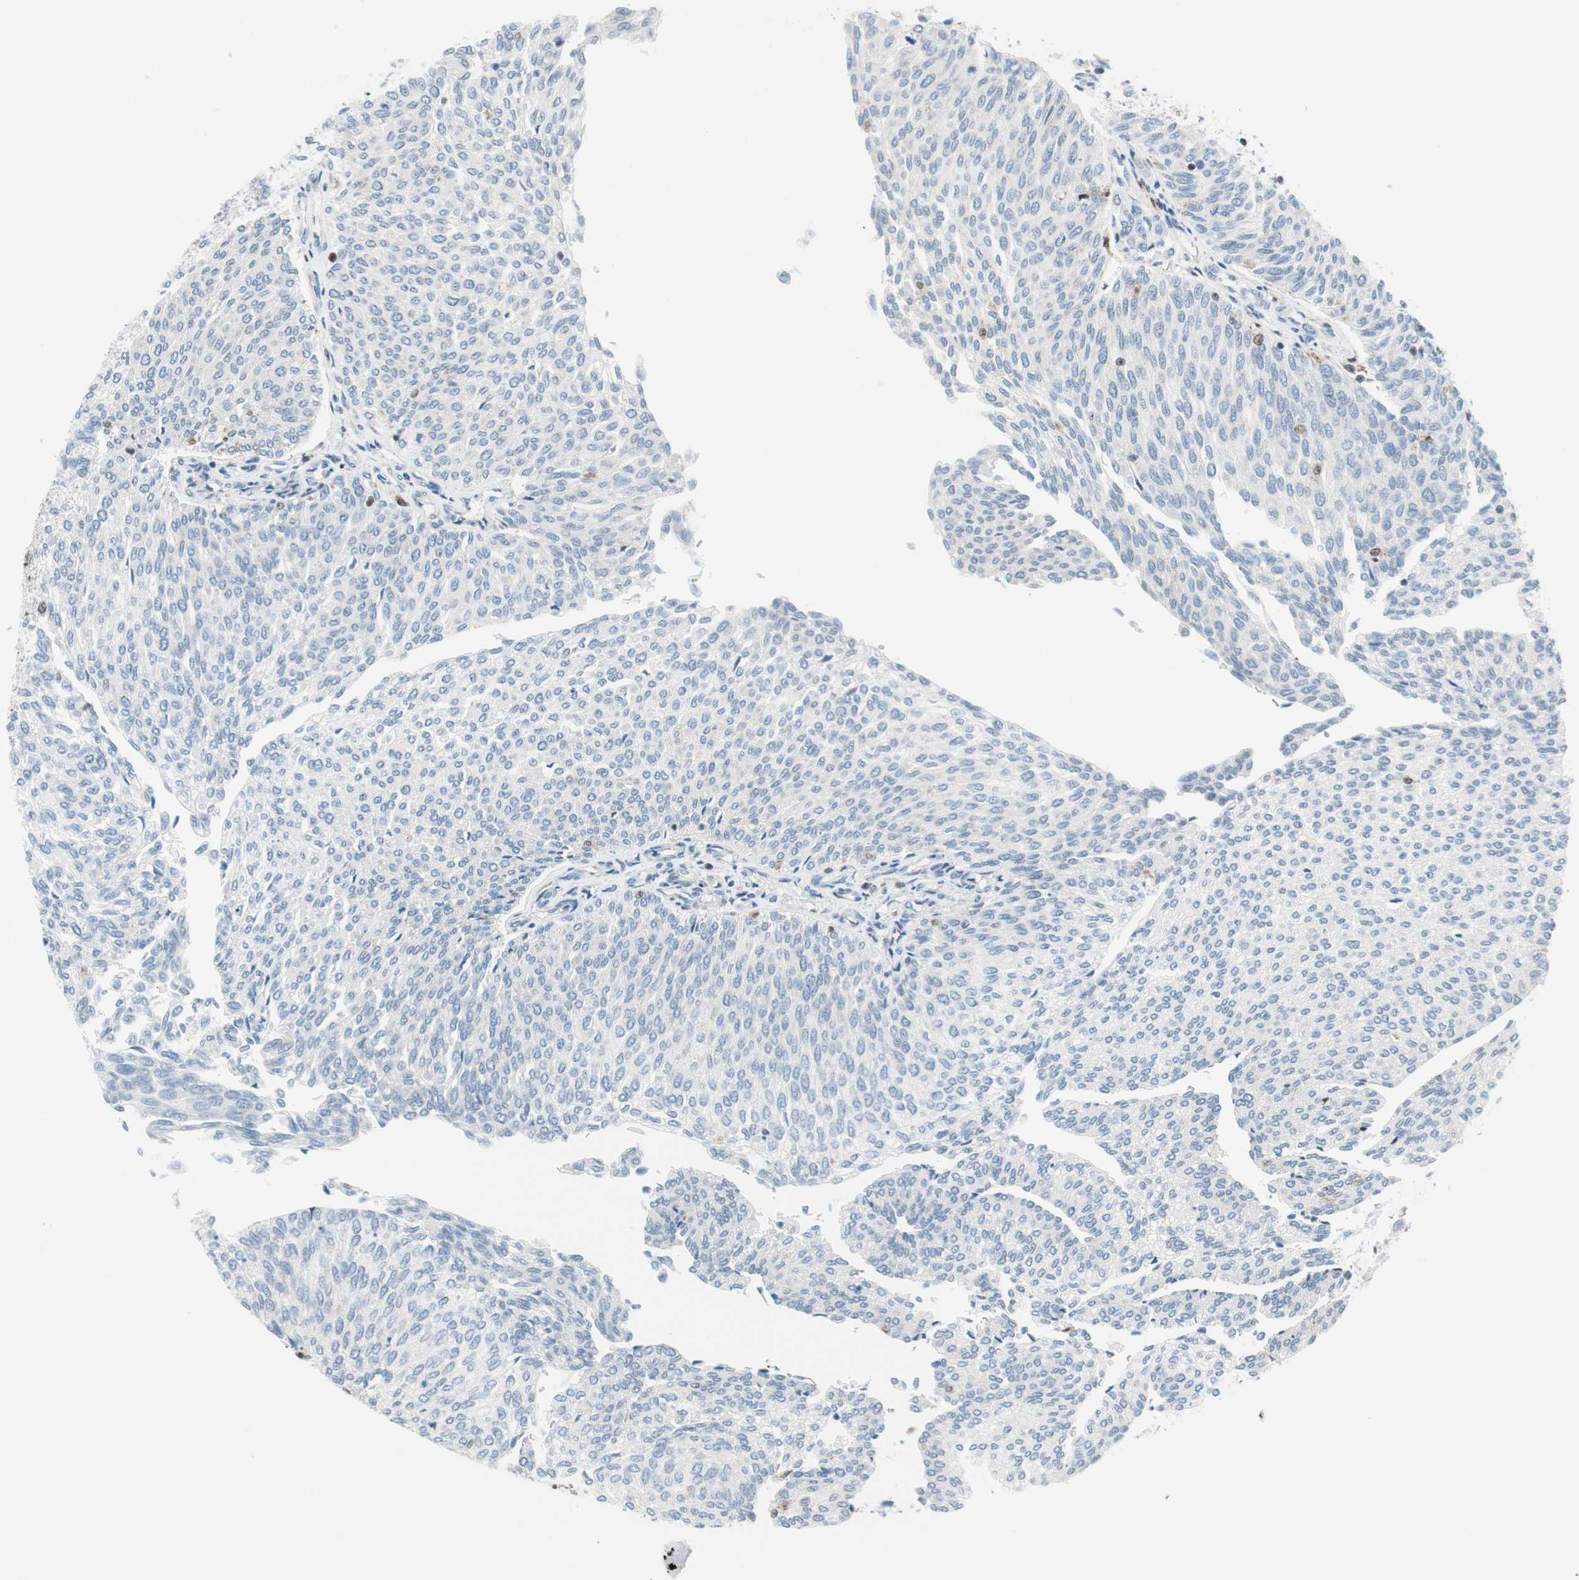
{"staining": {"intensity": "negative", "quantity": "none", "location": "none"}, "tissue": "urothelial cancer", "cell_type": "Tumor cells", "image_type": "cancer", "snomed": [{"axis": "morphology", "description": "Urothelial carcinoma, Low grade"}, {"axis": "topography", "description": "Urinary bladder"}], "caption": "Tumor cells are negative for protein expression in human urothelial cancer.", "gene": "RGS10", "patient": {"sex": "female", "age": 79}}